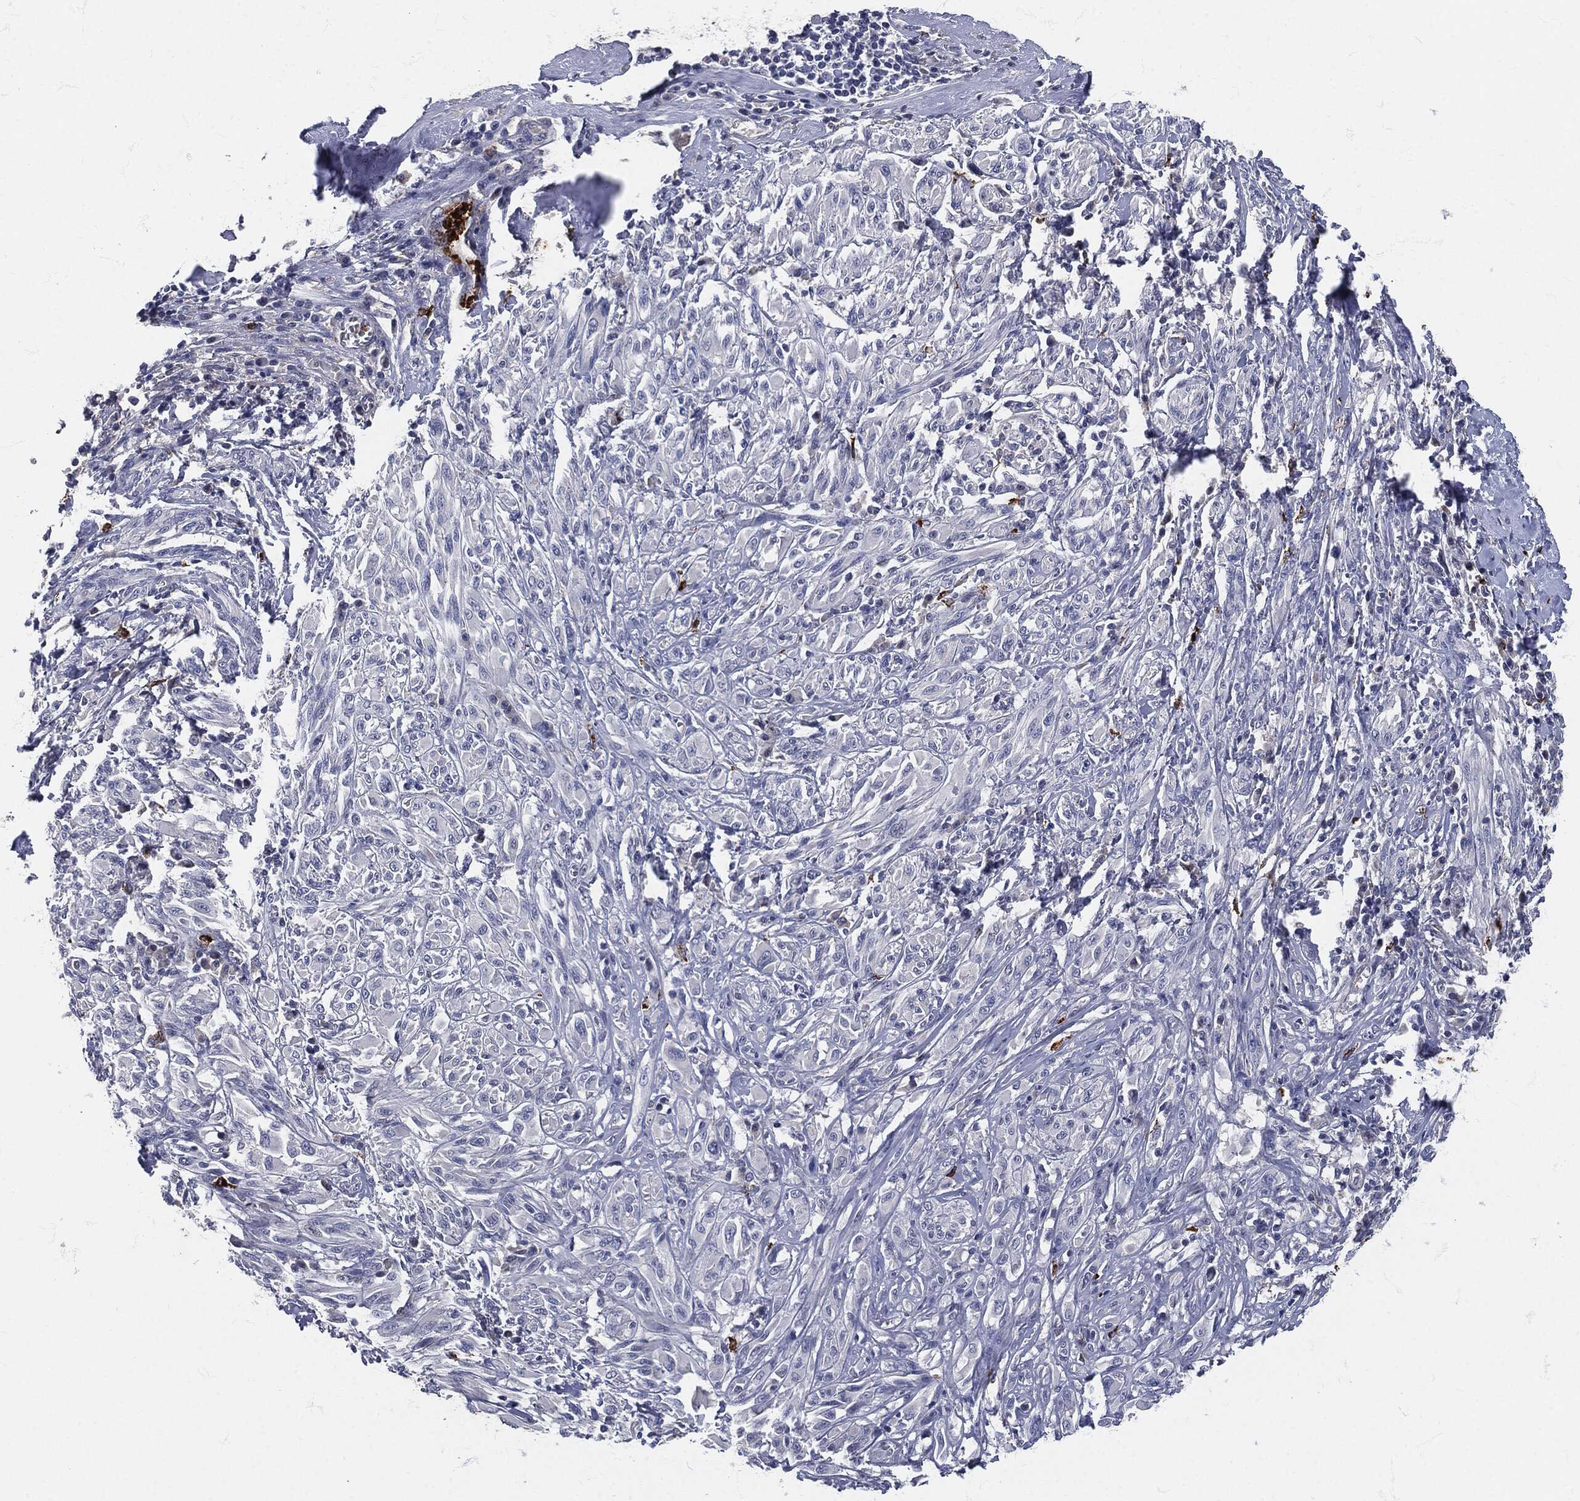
{"staining": {"intensity": "negative", "quantity": "none", "location": "none"}, "tissue": "melanoma", "cell_type": "Tumor cells", "image_type": "cancer", "snomed": [{"axis": "morphology", "description": "Malignant melanoma, NOS"}, {"axis": "topography", "description": "Skin"}], "caption": "A histopathology image of human malignant melanoma is negative for staining in tumor cells.", "gene": "MPO", "patient": {"sex": "female", "age": 91}}